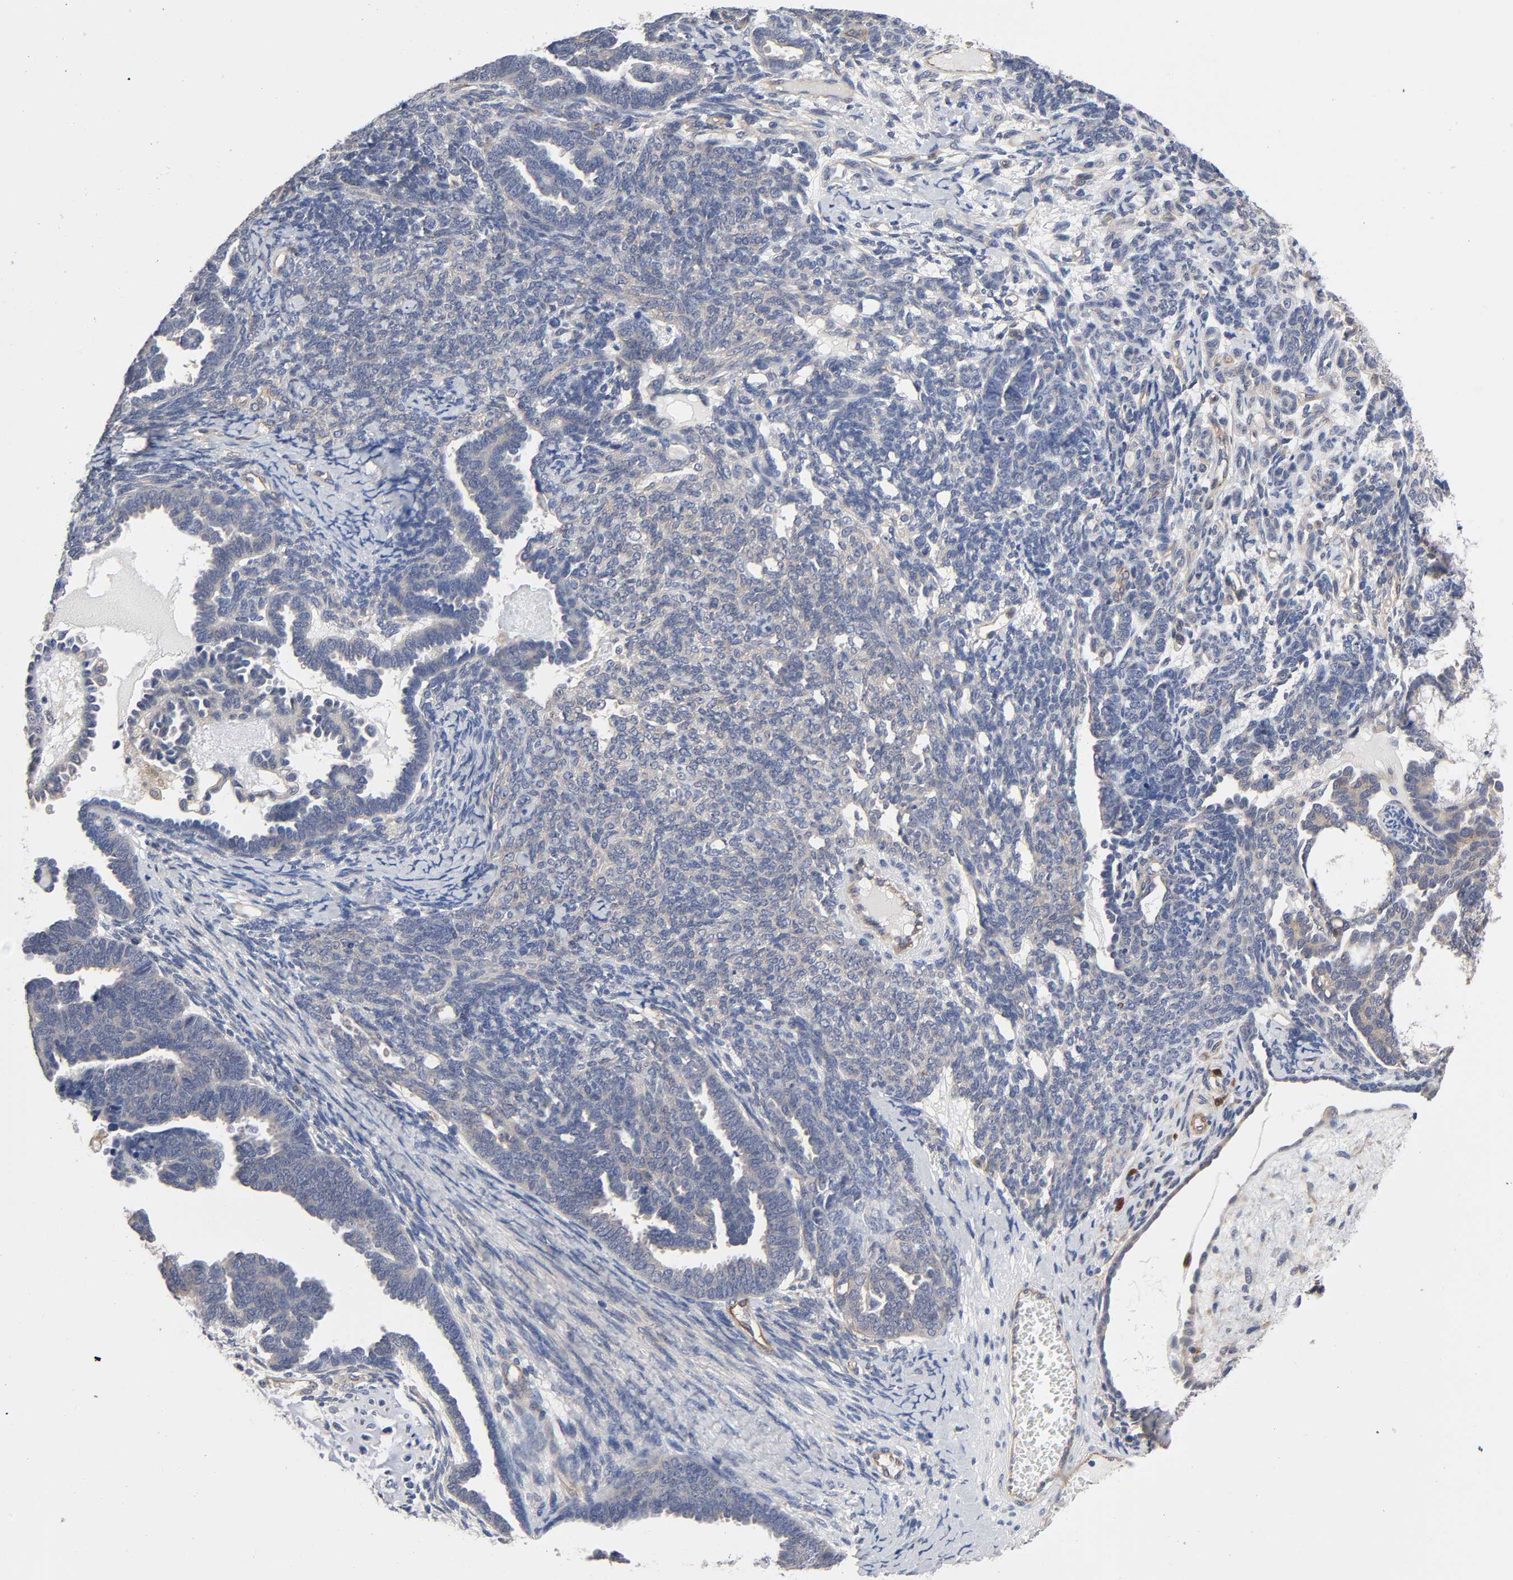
{"staining": {"intensity": "negative", "quantity": "none", "location": "none"}, "tissue": "endometrial cancer", "cell_type": "Tumor cells", "image_type": "cancer", "snomed": [{"axis": "morphology", "description": "Neoplasm, malignant, NOS"}, {"axis": "topography", "description": "Endometrium"}], "caption": "A histopathology image of endometrial cancer stained for a protein demonstrates no brown staining in tumor cells. (Immunohistochemistry (ihc), brightfield microscopy, high magnification).", "gene": "RAB13", "patient": {"sex": "female", "age": 74}}